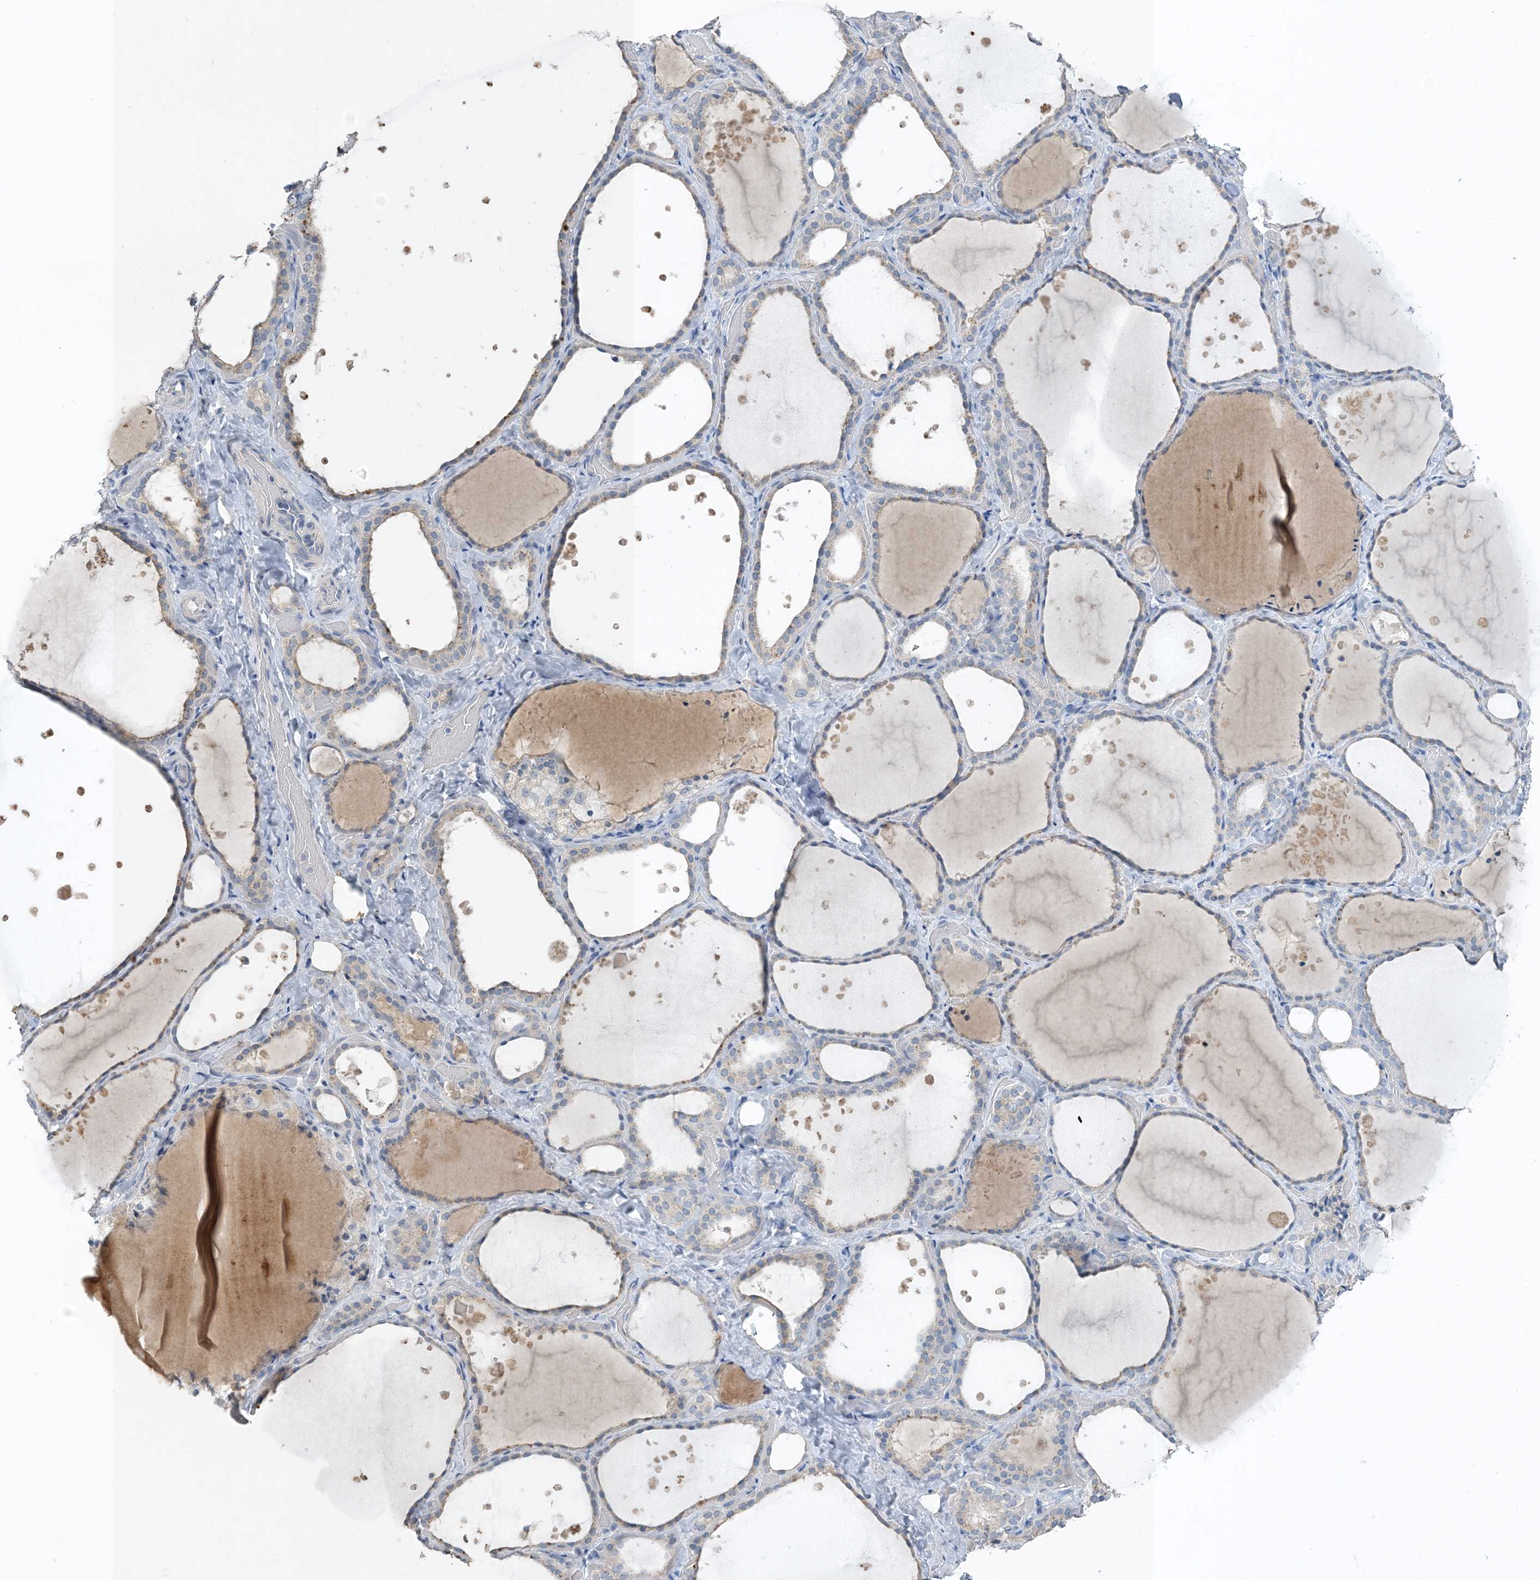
{"staining": {"intensity": "weak", "quantity": "<25%", "location": "cytoplasmic/membranous"}, "tissue": "thyroid gland", "cell_type": "Glandular cells", "image_type": "normal", "snomed": [{"axis": "morphology", "description": "Normal tissue, NOS"}, {"axis": "topography", "description": "Thyroid gland"}], "caption": "IHC micrograph of benign human thyroid gland stained for a protein (brown), which demonstrates no staining in glandular cells.", "gene": "CTRL", "patient": {"sex": "female", "age": 44}}